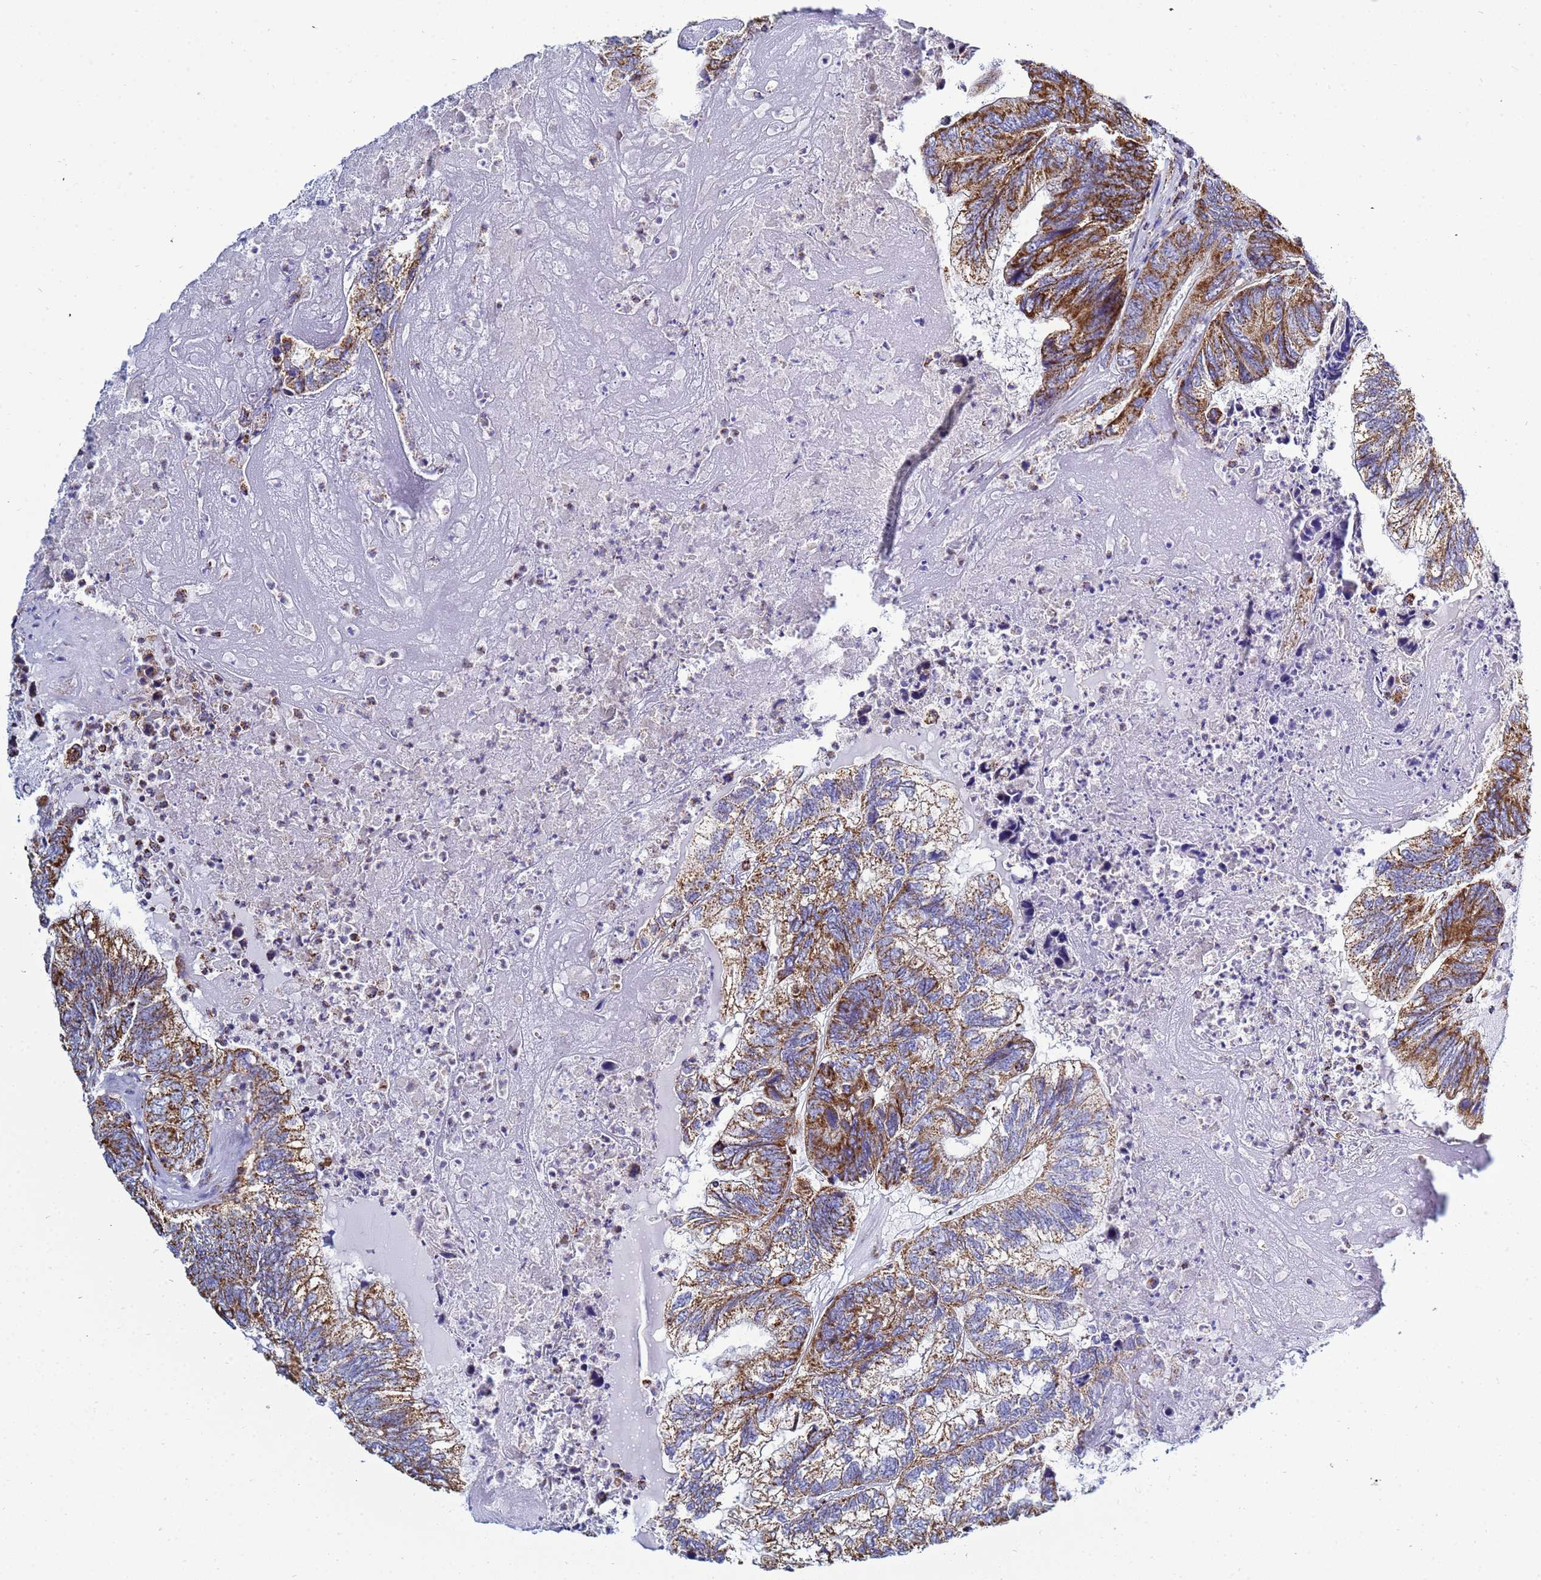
{"staining": {"intensity": "strong", "quantity": ">75%", "location": "cytoplasmic/membranous"}, "tissue": "colorectal cancer", "cell_type": "Tumor cells", "image_type": "cancer", "snomed": [{"axis": "morphology", "description": "Adenocarcinoma, NOS"}, {"axis": "topography", "description": "Colon"}], "caption": "Human colorectal cancer (adenocarcinoma) stained with a brown dye demonstrates strong cytoplasmic/membranous positive staining in about >75% of tumor cells.", "gene": "COQ4", "patient": {"sex": "female", "age": 67}}